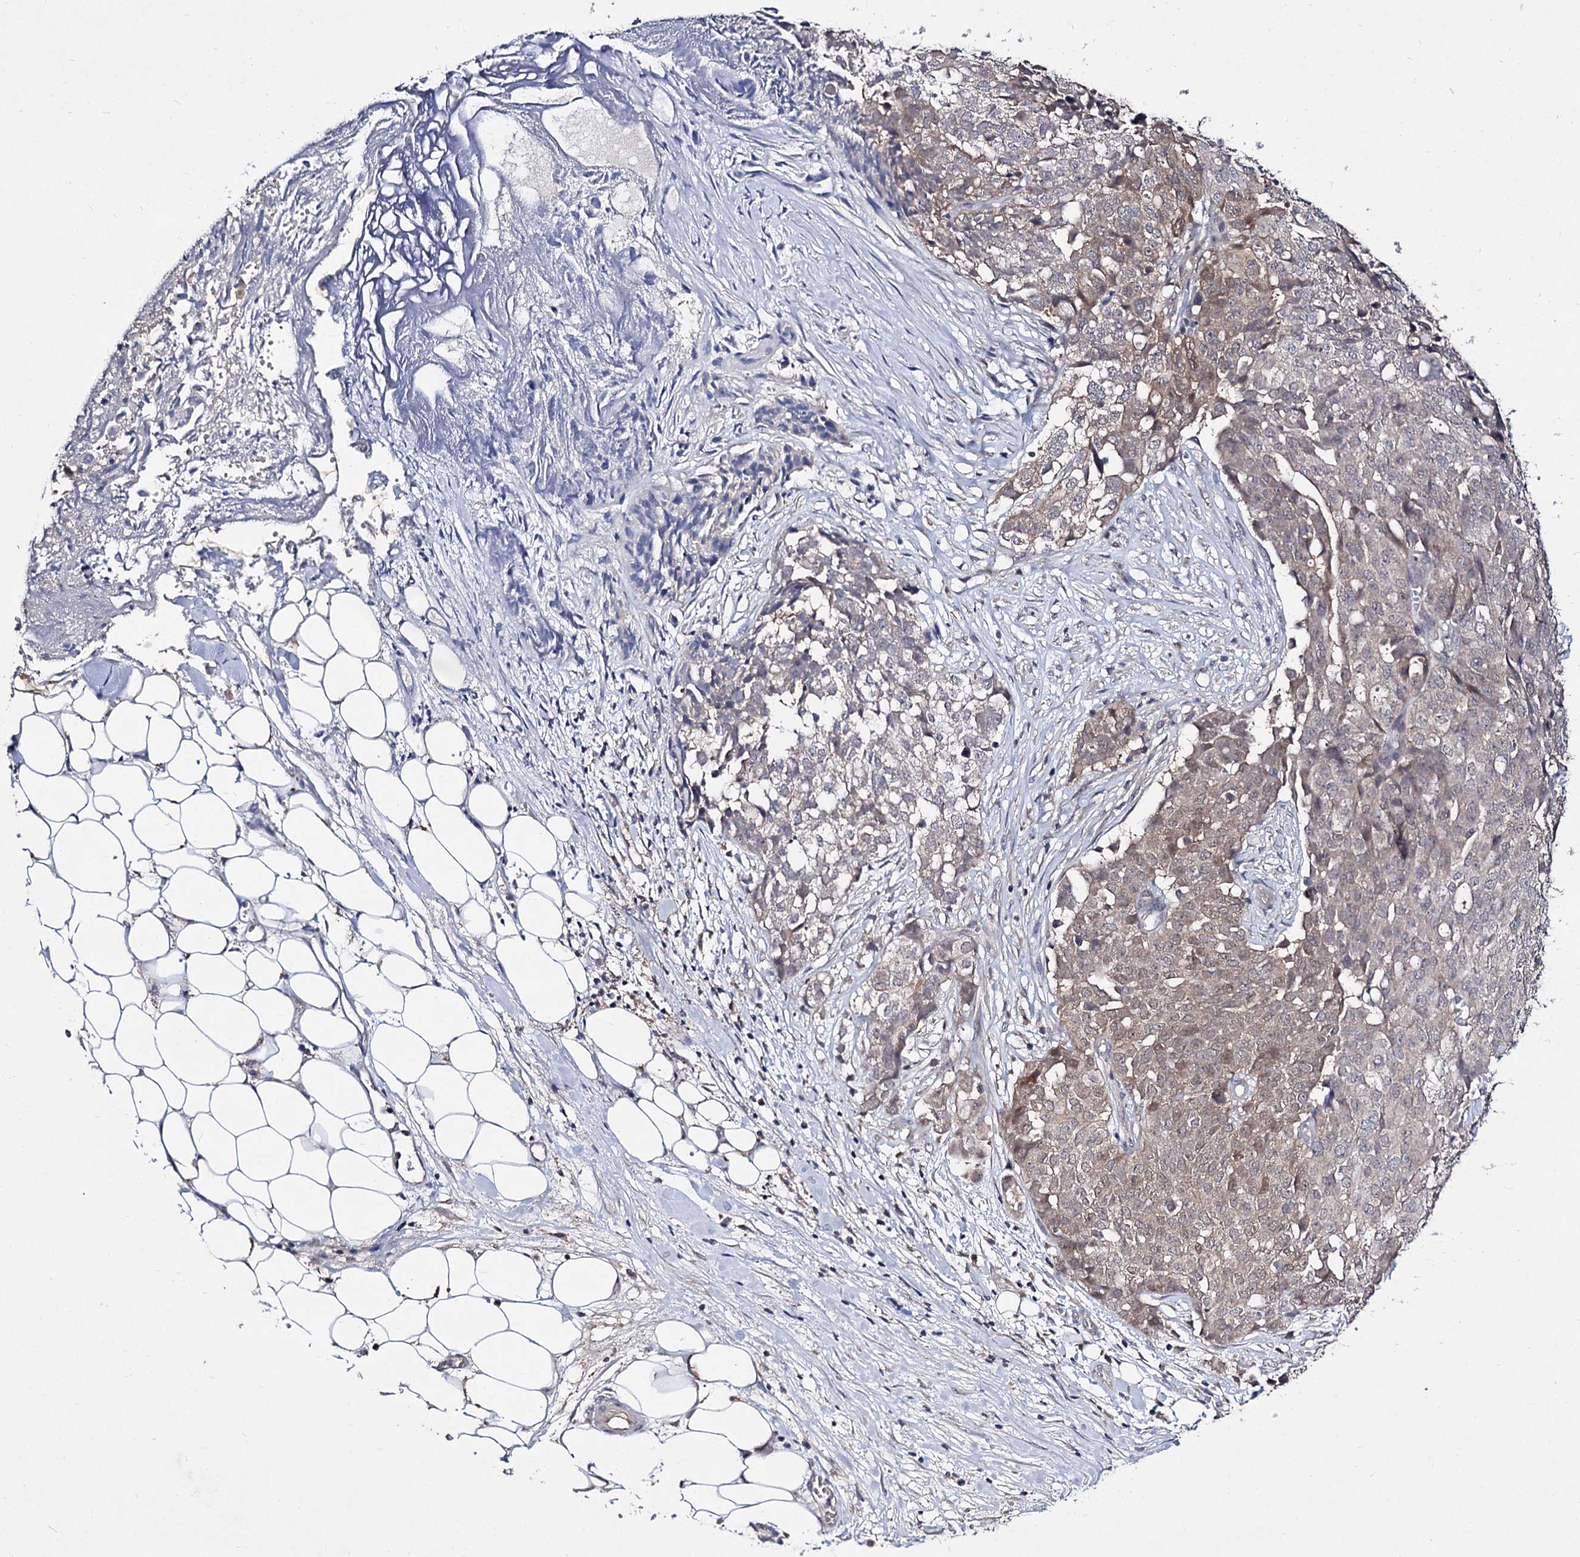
{"staining": {"intensity": "weak", "quantity": "<25%", "location": "cytoplasmic/membranous"}, "tissue": "ovarian cancer", "cell_type": "Tumor cells", "image_type": "cancer", "snomed": [{"axis": "morphology", "description": "Cystadenocarcinoma, serous, NOS"}, {"axis": "topography", "description": "Soft tissue"}, {"axis": "topography", "description": "Ovary"}], "caption": "IHC histopathology image of neoplastic tissue: human ovarian serous cystadenocarcinoma stained with DAB (3,3'-diaminobenzidine) shows no significant protein positivity in tumor cells. (DAB (3,3'-diaminobenzidine) immunohistochemistry visualized using brightfield microscopy, high magnification).", "gene": "ACTR6", "patient": {"sex": "female", "age": 57}}